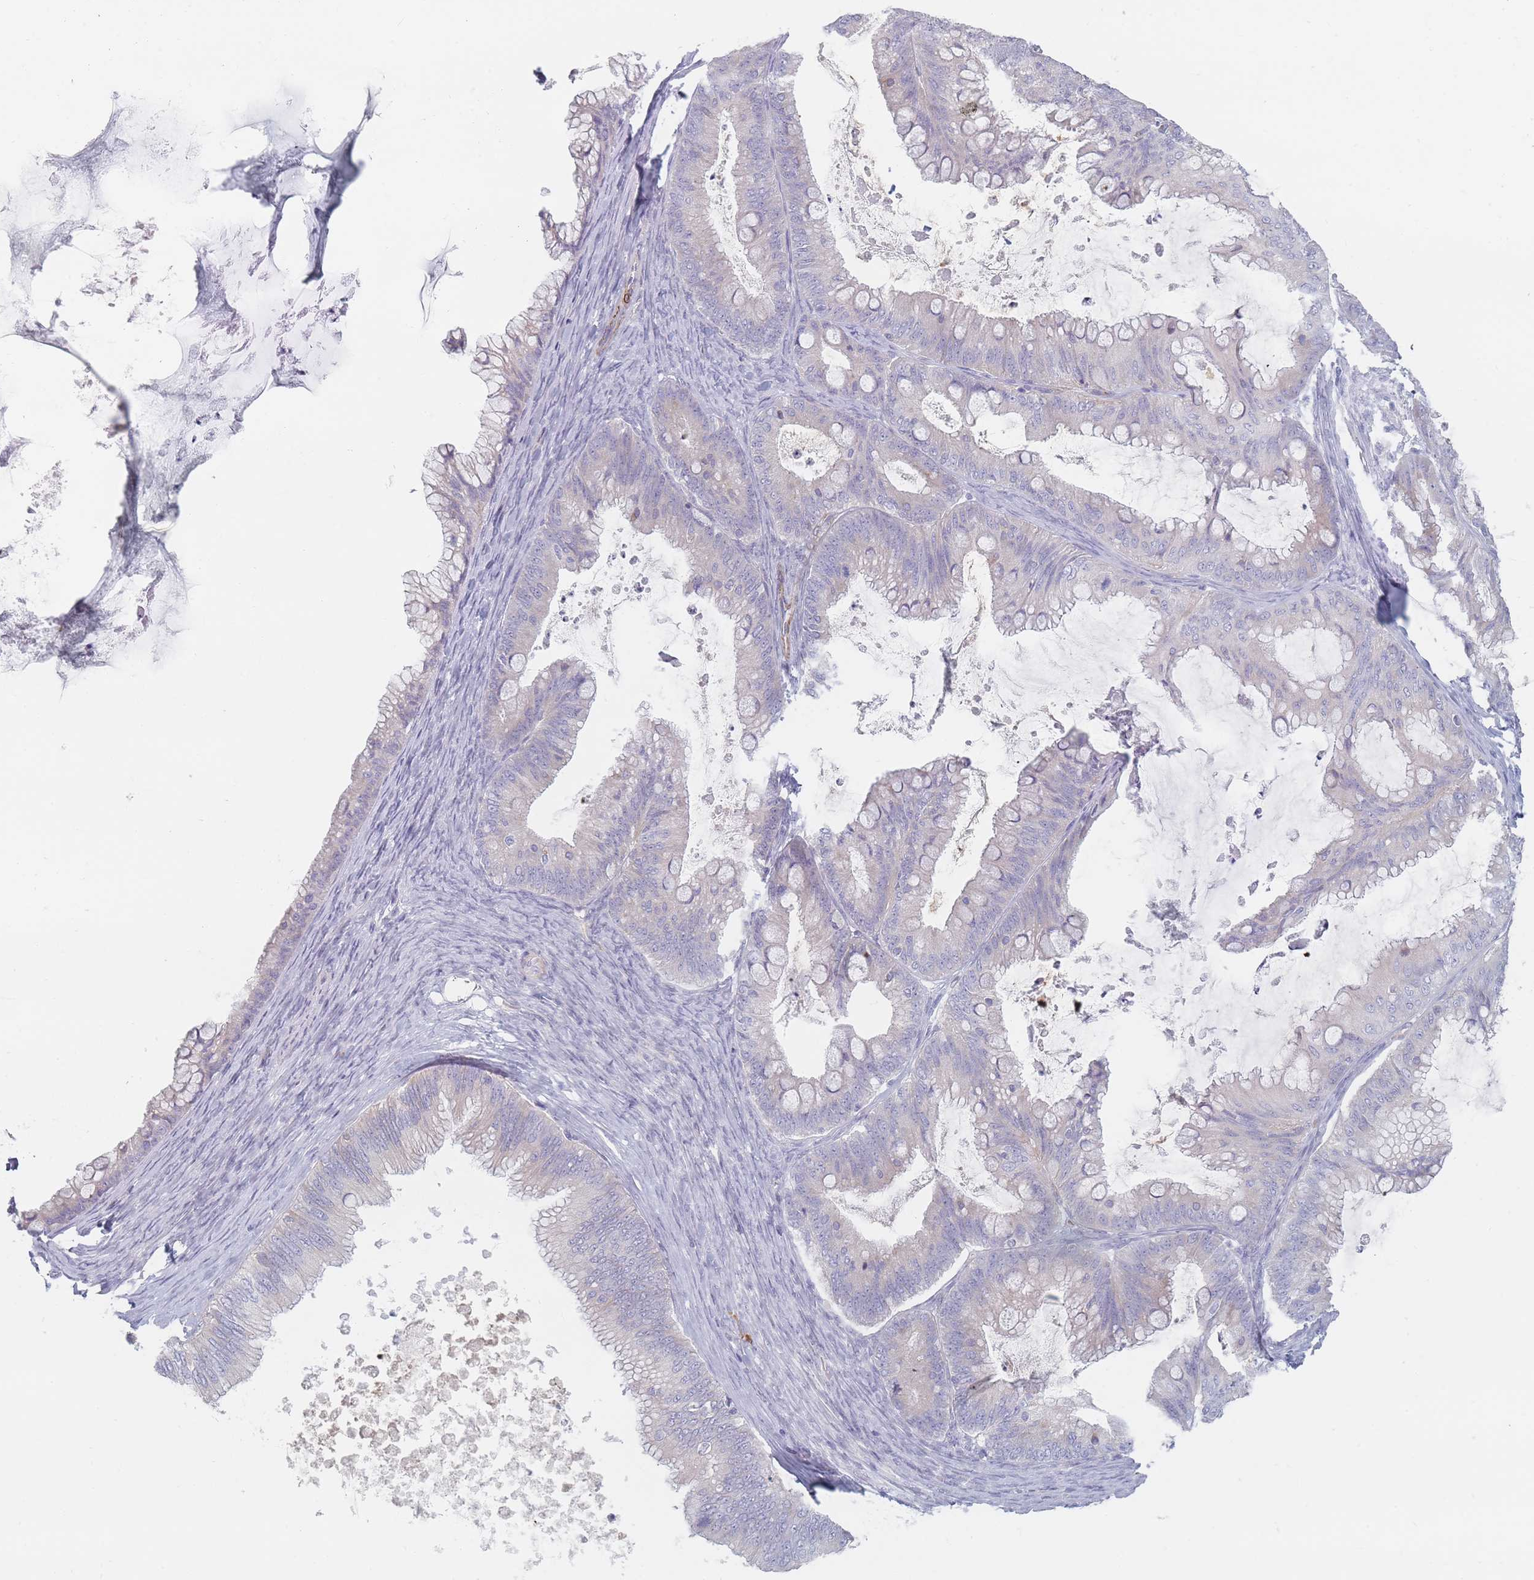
{"staining": {"intensity": "negative", "quantity": "none", "location": "none"}, "tissue": "ovarian cancer", "cell_type": "Tumor cells", "image_type": "cancer", "snomed": [{"axis": "morphology", "description": "Cystadenocarcinoma, mucinous, NOS"}, {"axis": "topography", "description": "Ovary"}], "caption": "The IHC image has no significant positivity in tumor cells of ovarian mucinous cystadenocarcinoma tissue.", "gene": "ERBIN", "patient": {"sex": "female", "age": 35}}